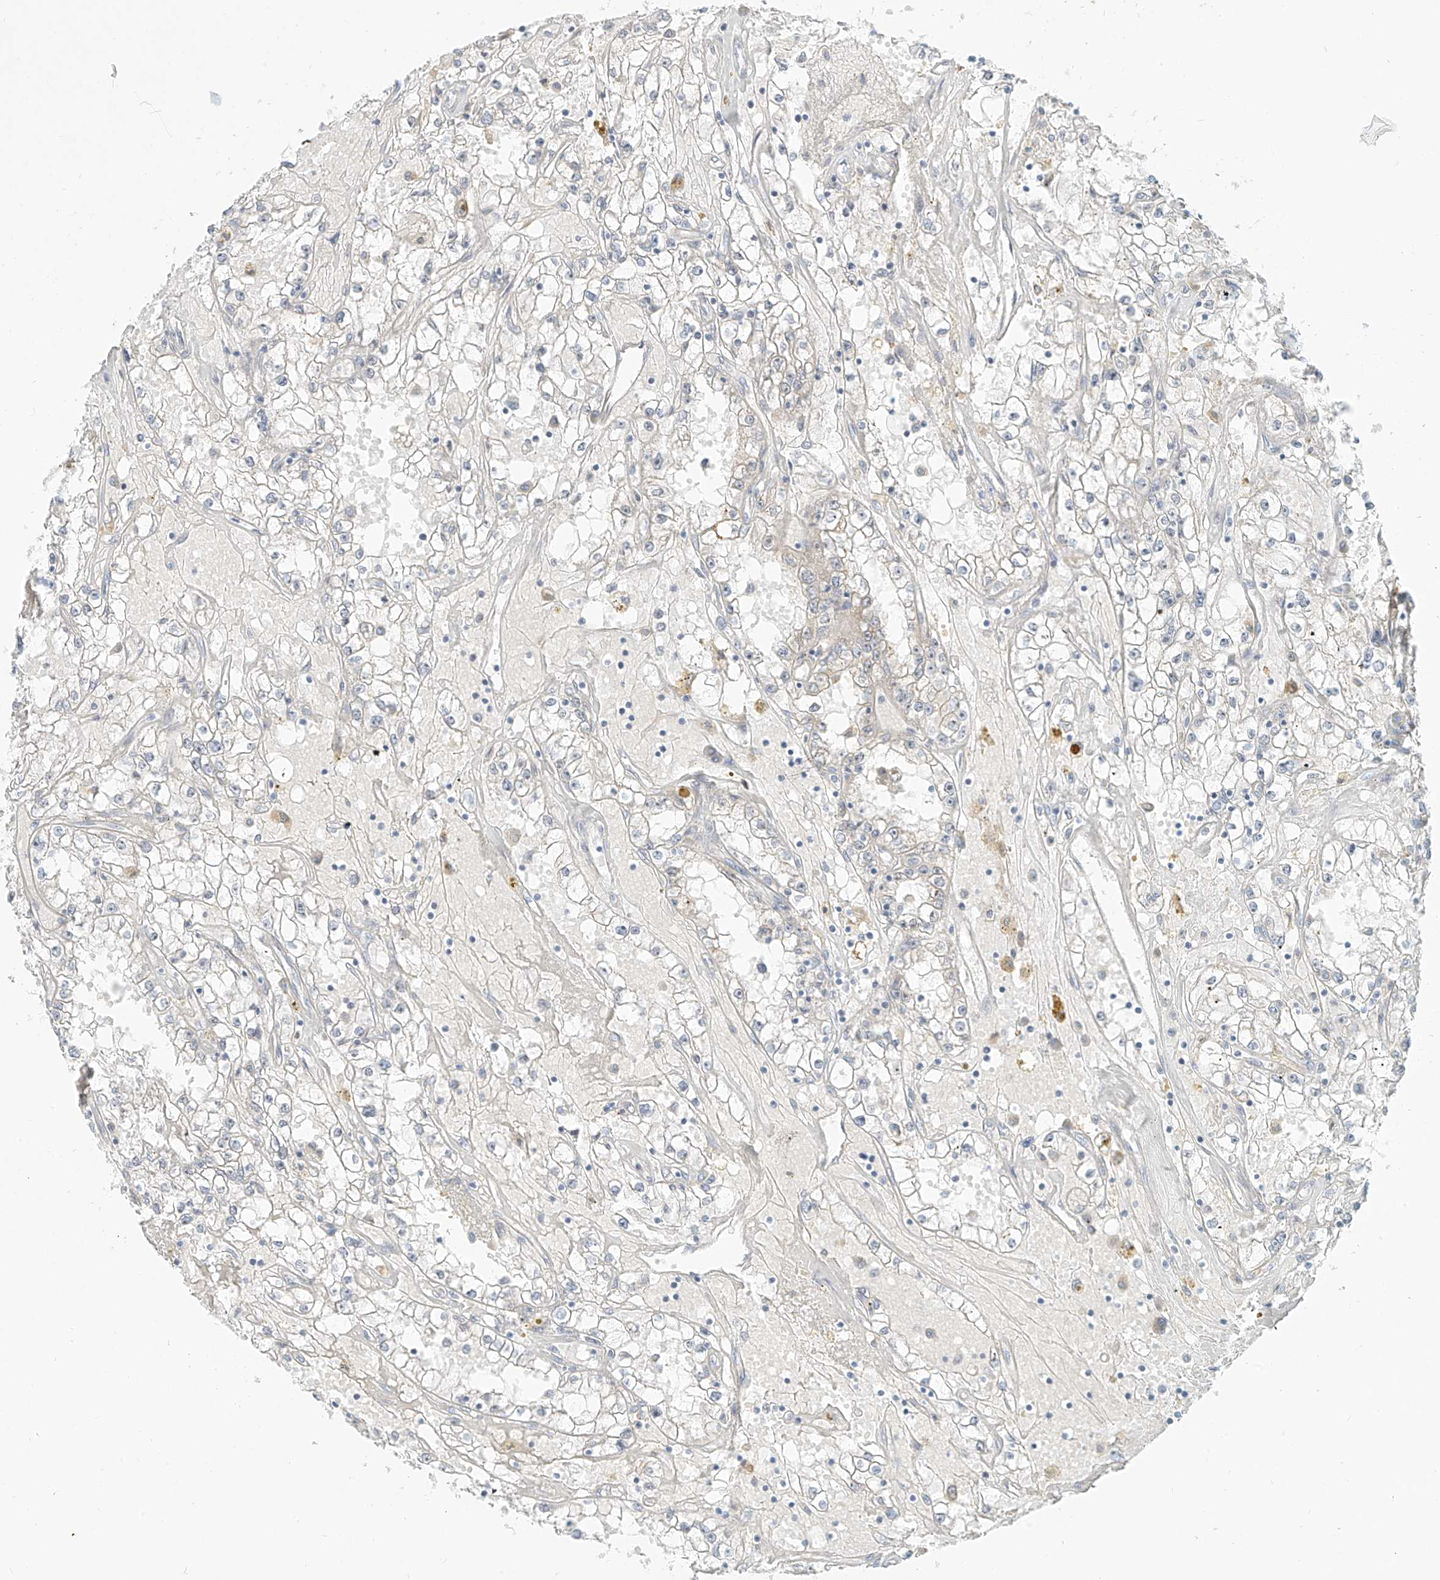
{"staining": {"intensity": "negative", "quantity": "none", "location": "none"}, "tissue": "renal cancer", "cell_type": "Tumor cells", "image_type": "cancer", "snomed": [{"axis": "morphology", "description": "Adenocarcinoma, NOS"}, {"axis": "topography", "description": "Kidney"}], "caption": "Immunohistochemistry (IHC) micrograph of human renal cancer stained for a protein (brown), which demonstrates no positivity in tumor cells.", "gene": "C2orf42", "patient": {"sex": "male", "age": 56}}